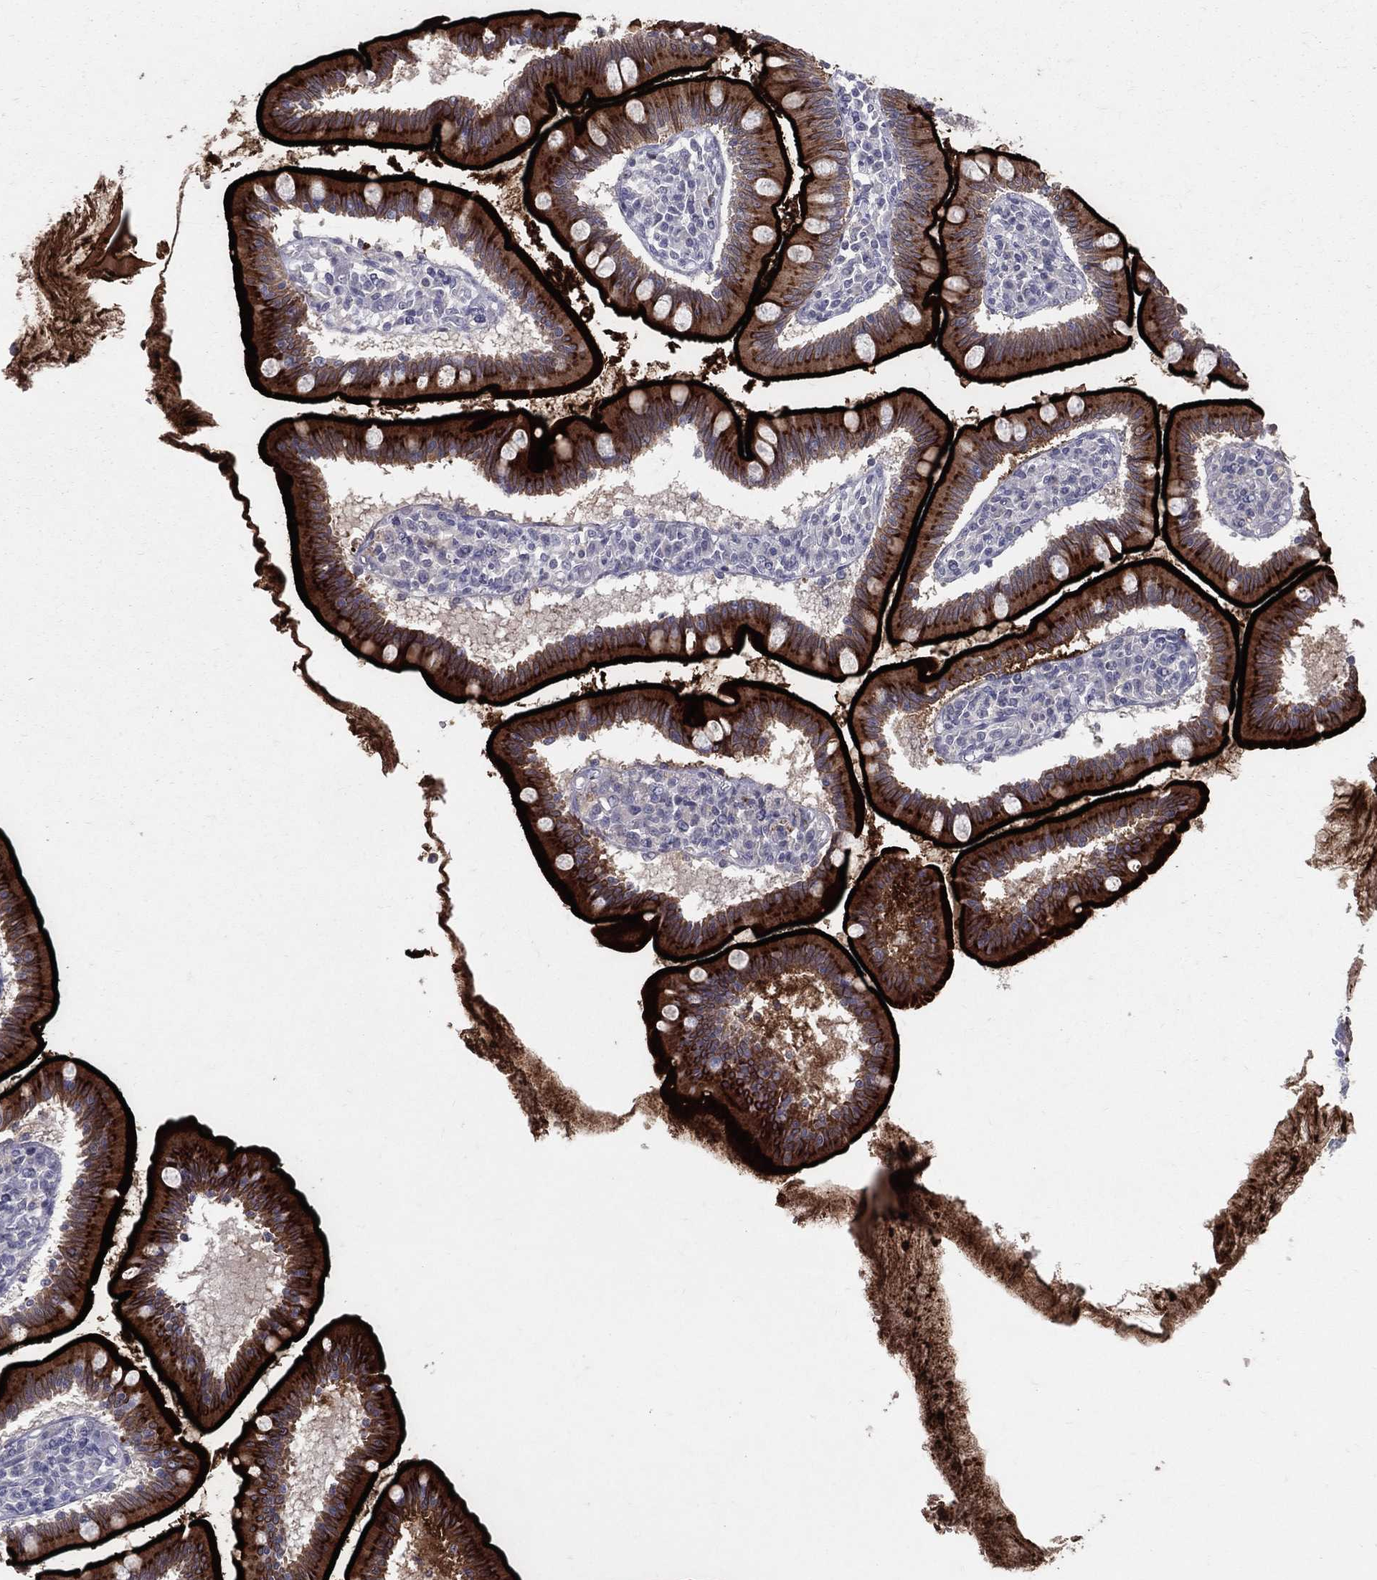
{"staining": {"intensity": "strong", "quantity": "25%-75%", "location": "cytoplasmic/membranous"}, "tissue": "small intestine", "cell_type": "Glandular cells", "image_type": "normal", "snomed": [{"axis": "morphology", "description": "Normal tissue, NOS"}, {"axis": "topography", "description": "Small intestine"}], "caption": "Protein expression analysis of benign human small intestine reveals strong cytoplasmic/membranous staining in approximately 25%-75% of glandular cells.", "gene": "ACE2", "patient": {"sex": "male", "age": 88}}